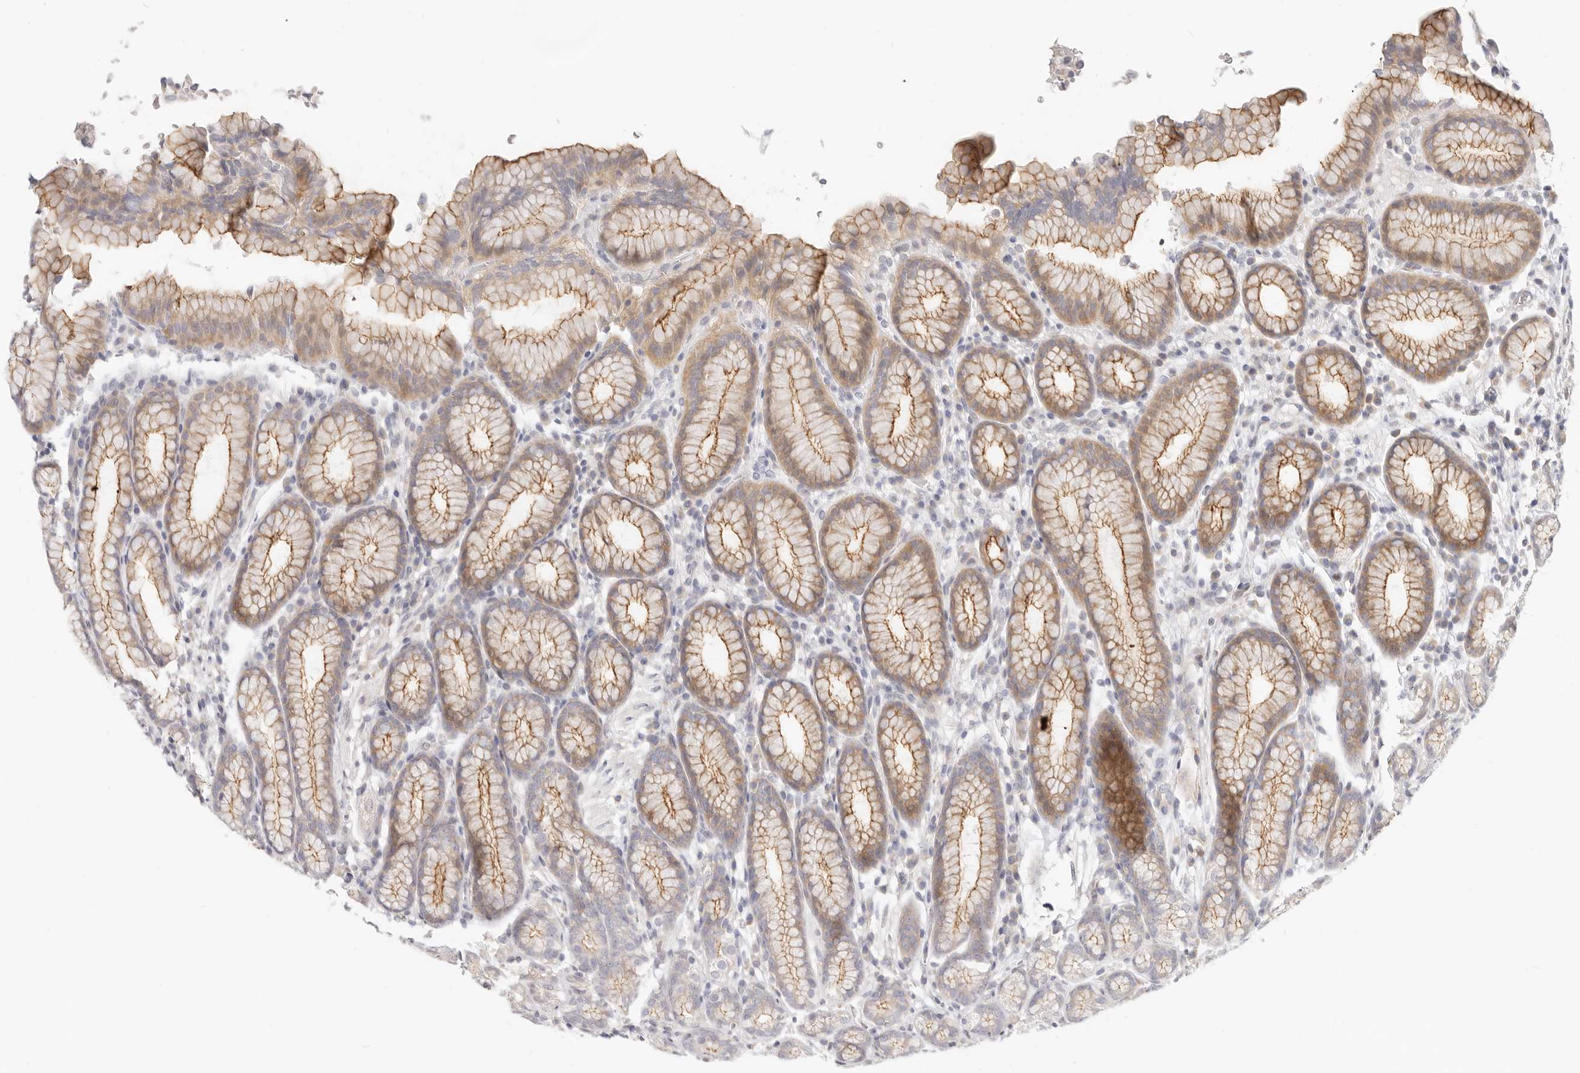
{"staining": {"intensity": "moderate", "quantity": "25%-75%", "location": "cytoplasmic/membranous"}, "tissue": "stomach", "cell_type": "Glandular cells", "image_type": "normal", "snomed": [{"axis": "morphology", "description": "Normal tissue, NOS"}, {"axis": "topography", "description": "Stomach"}], "caption": "Stomach stained with a protein marker shows moderate staining in glandular cells.", "gene": "LTB4R2", "patient": {"sex": "male", "age": 42}}